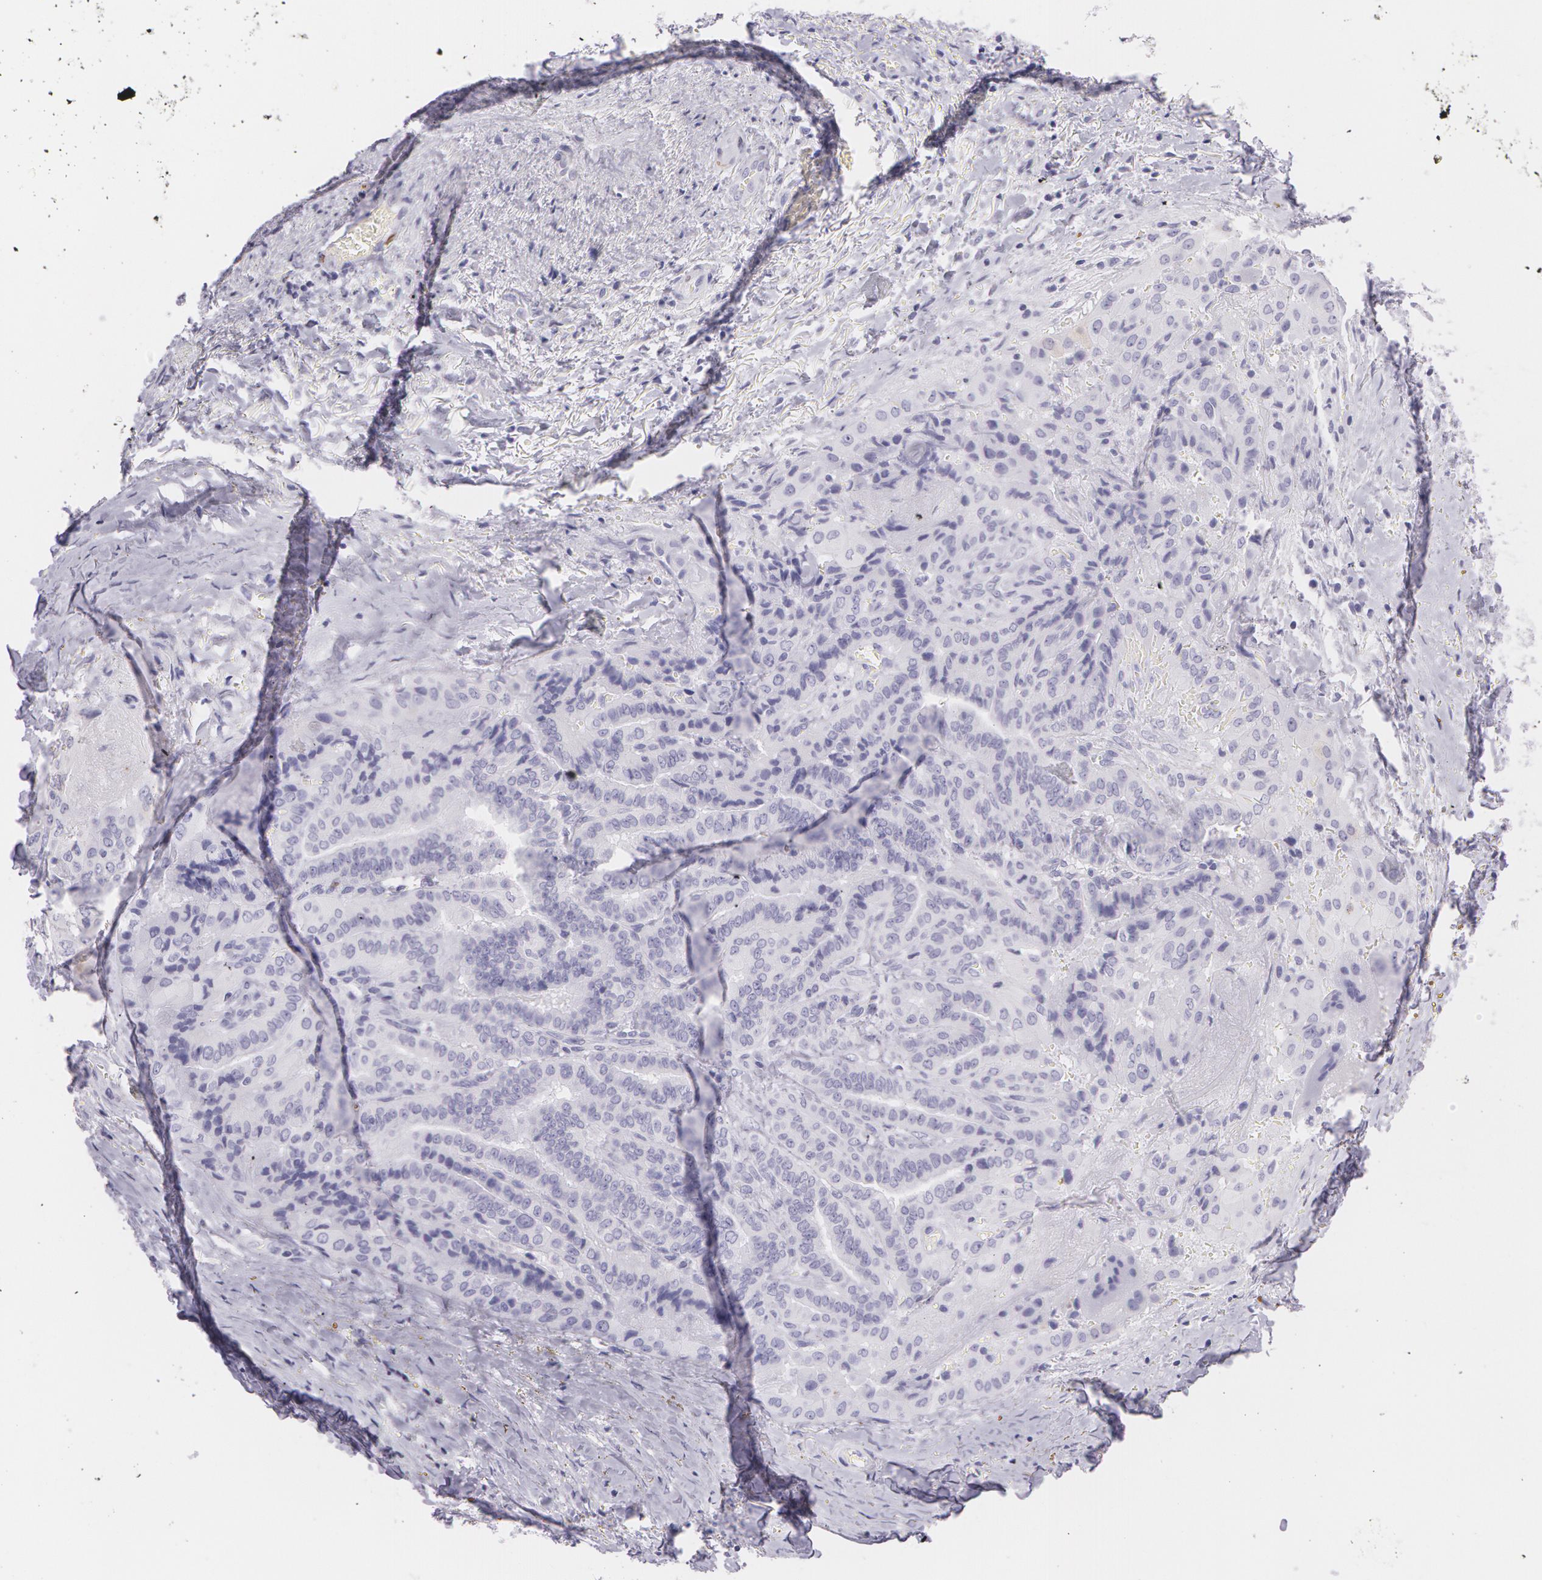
{"staining": {"intensity": "negative", "quantity": "none", "location": "none"}, "tissue": "thyroid cancer", "cell_type": "Tumor cells", "image_type": "cancer", "snomed": [{"axis": "morphology", "description": "Papillary adenocarcinoma, NOS"}, {"axis": "topography", "description": "Thyroid gland"}], "caption": "This is an immunohistochemistry (IHC) micrograph of human thyroid papillary adenocarcinoma. There is no staining in tumor cells.", "gene": "SNCG", "patient": {"sex": "female", "age": 71}}